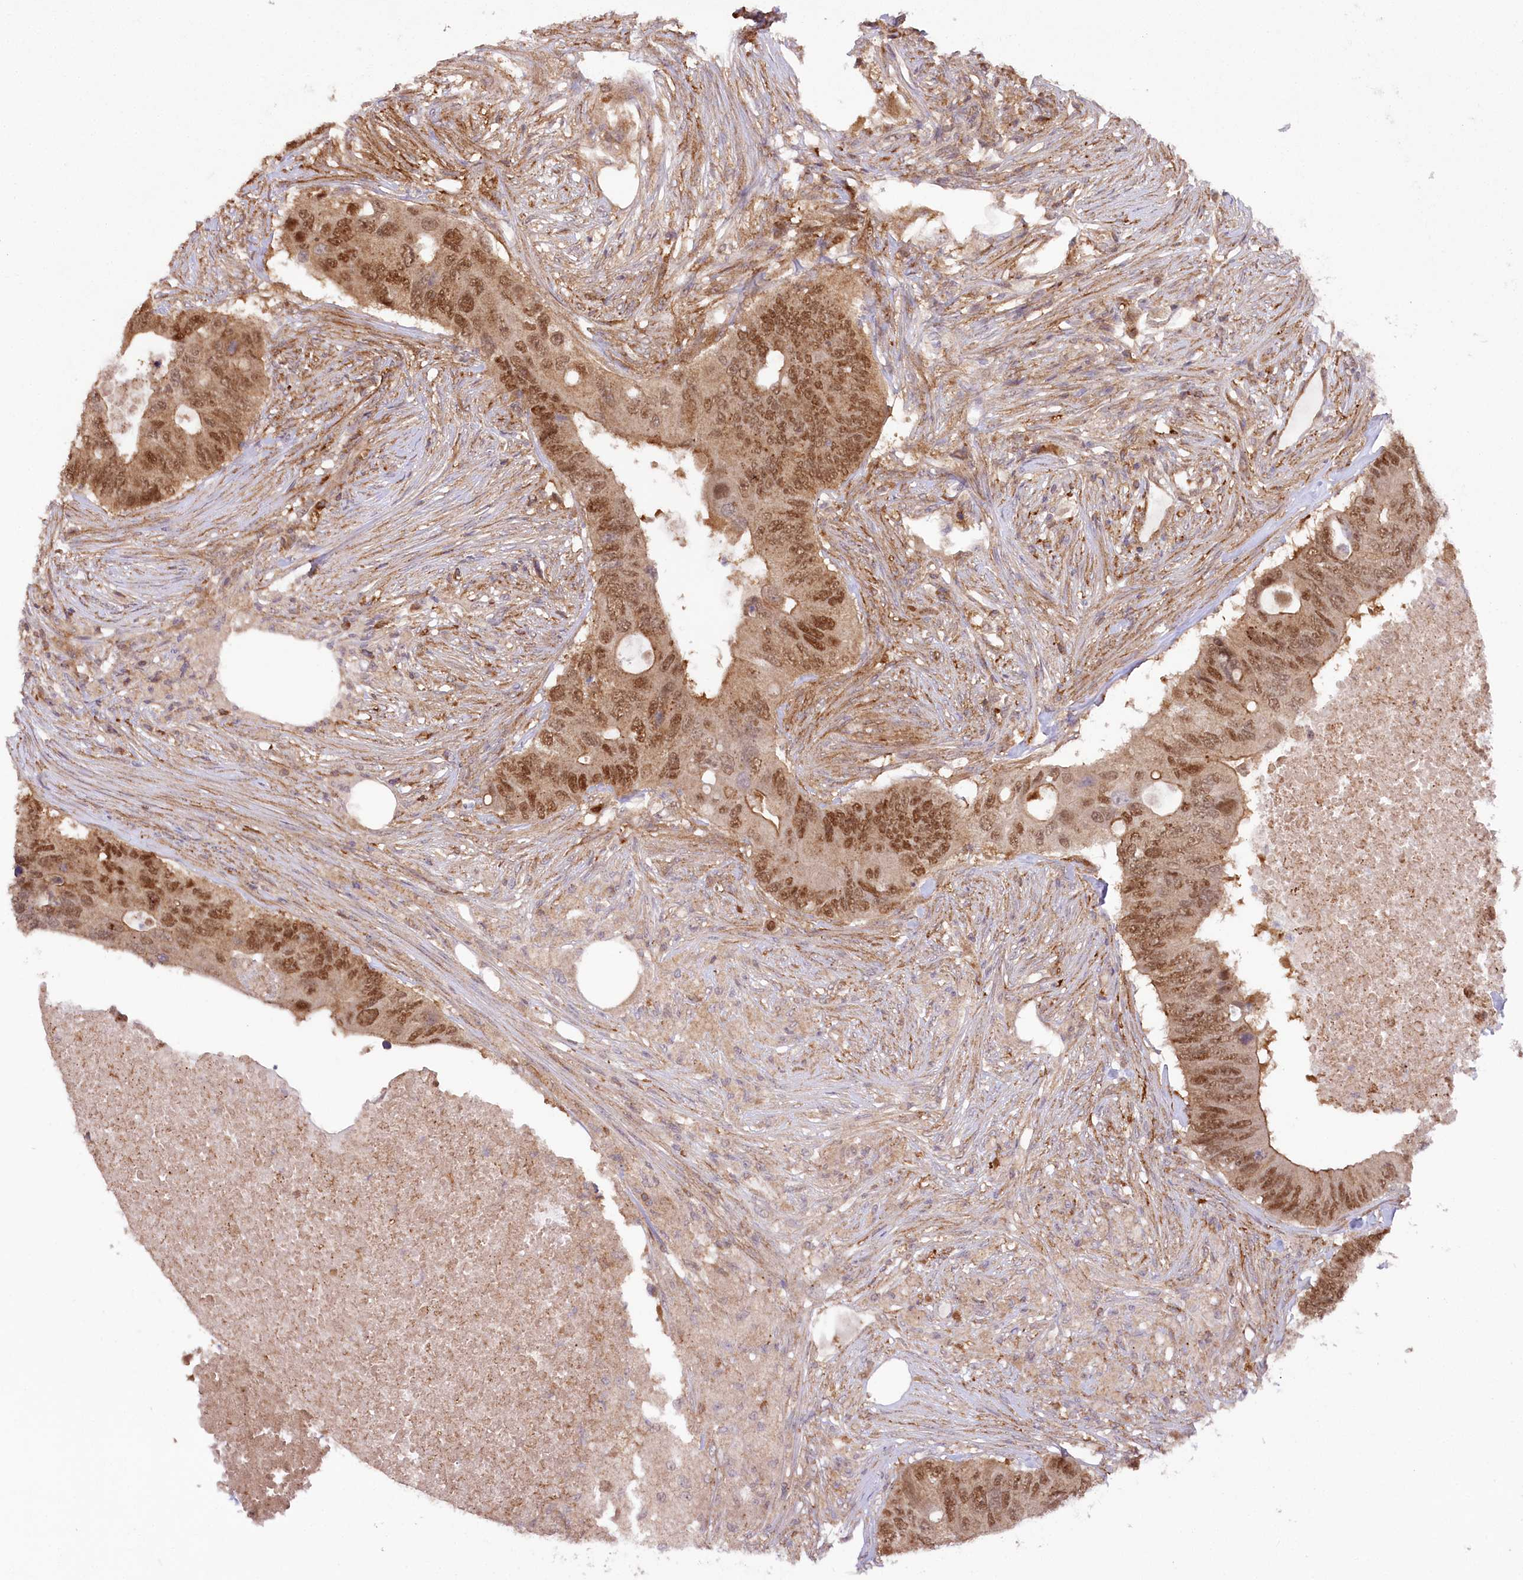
{"staining": {"intensity": "moderate", "quantity": ">75%", "location": "nuclear"}, "tissue": "colorectal cancer", "cell_type": "Tumor cells", "image_type": "cancer", "snomed": [{"axis": "morphology", "description": "Adenocarcinoma, NOS"}, {"axis": "topography", "description": "Colon"}], "caption": "IHC (DAB) staining of human colorectal cancer (adenocarcinoma) displays moderate nuclear protein expression in about >75% of tumor cells.", "gene": "CCDC91", "patient": {"sex": "male", "age": 71}}